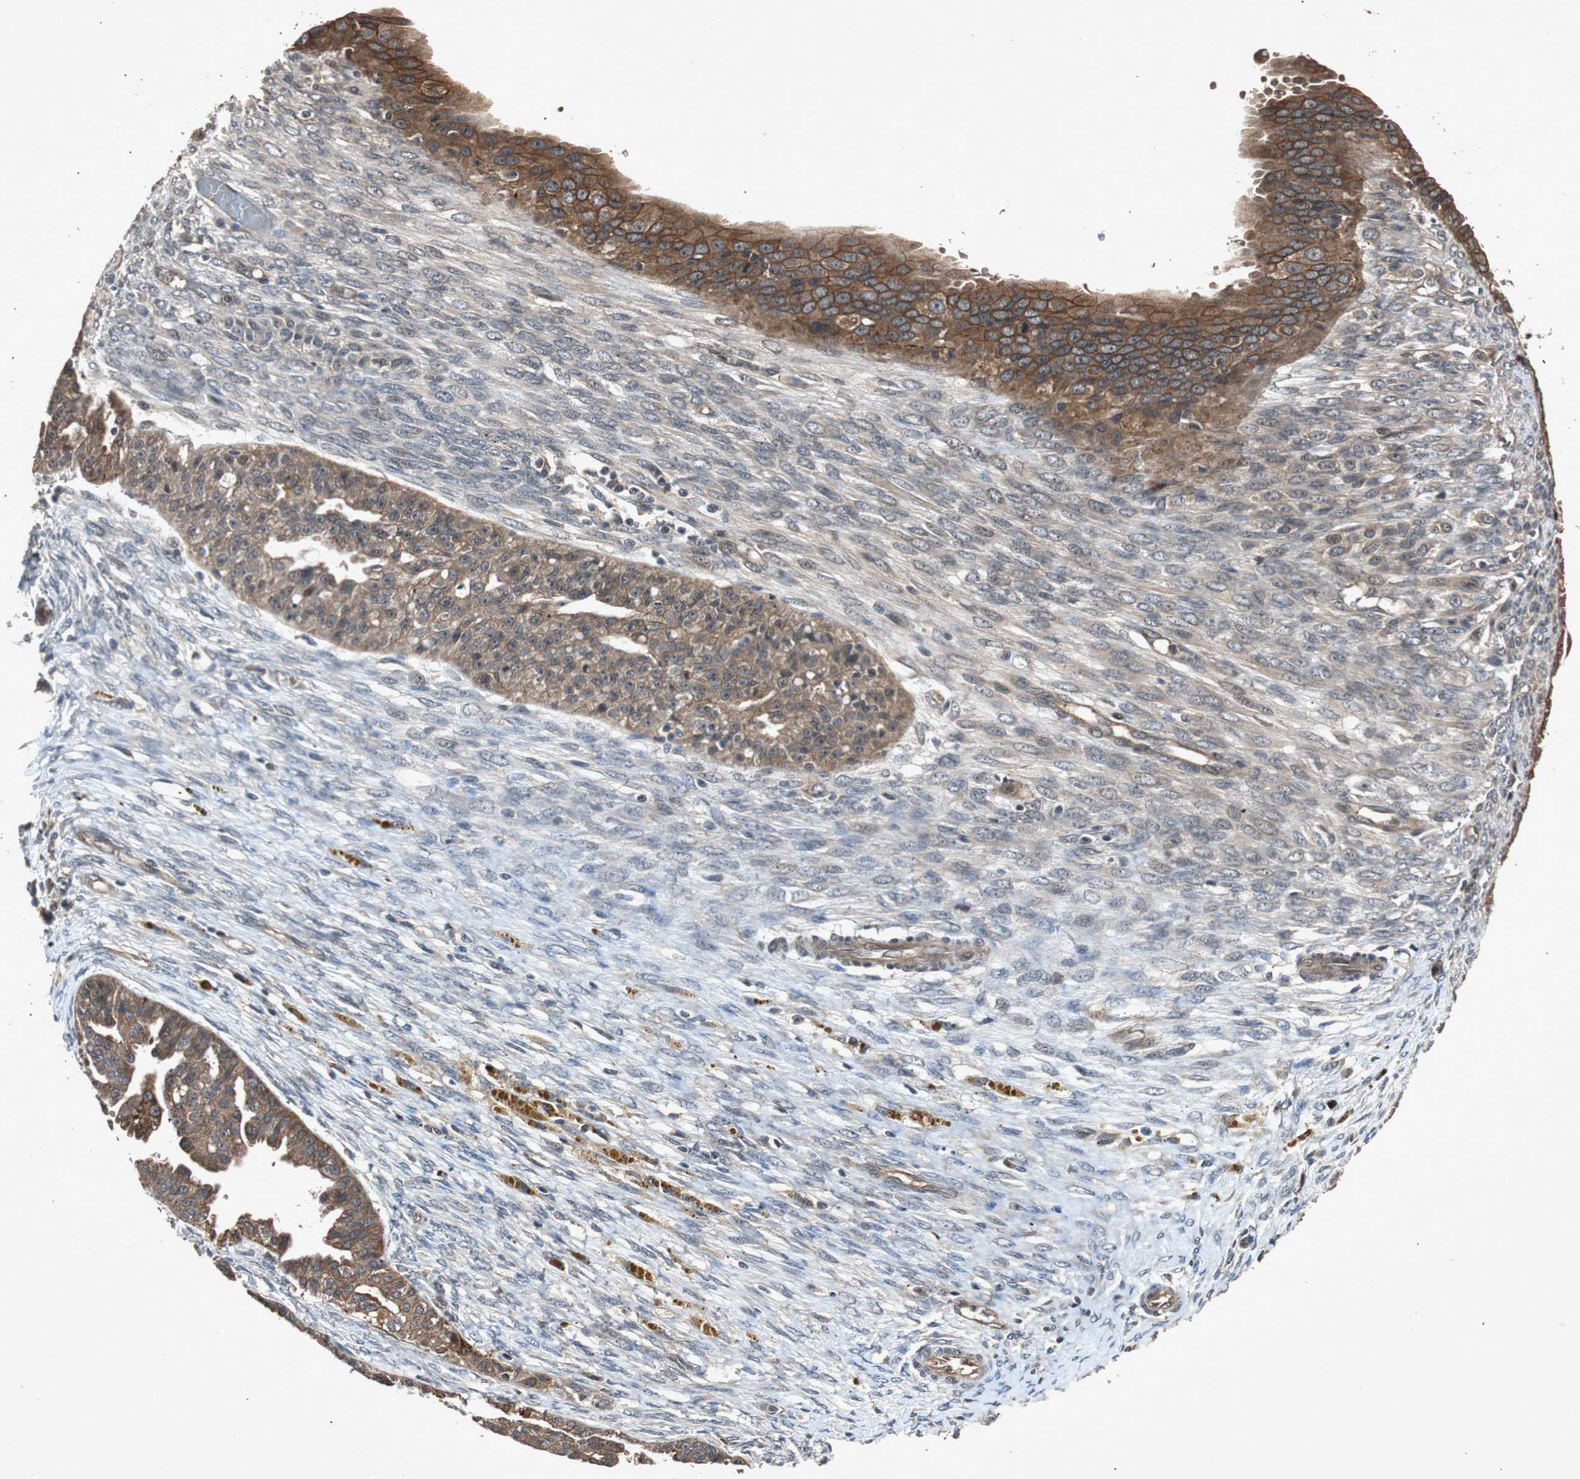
{"staining": {"intensity": "moderate", "quantity": ">75%", "location": "cytoplasmic/membranous"}, "tissue": "ovarian cancer", "cell_type": "Tumor cells", "image_type": "cancer", "snomed": [{"axis": "morphology", "description": "Cystadenocarcinoma, serous, NOS"}, {"axis": "topography", "description": "Ovary"}], "caption": "An IHC photomicrograph of tumor tissue is shown. Protein staining in brown highlights moderate cytoplasmic/membranous positivity in serous cystadenocarcinoma (ovarian) within tumor cells. (DAB IHC, brown staining for protein, blue staining for nuclei).", "gene": "SLIT2", "patient": {"sex": "female", "age": 58}}